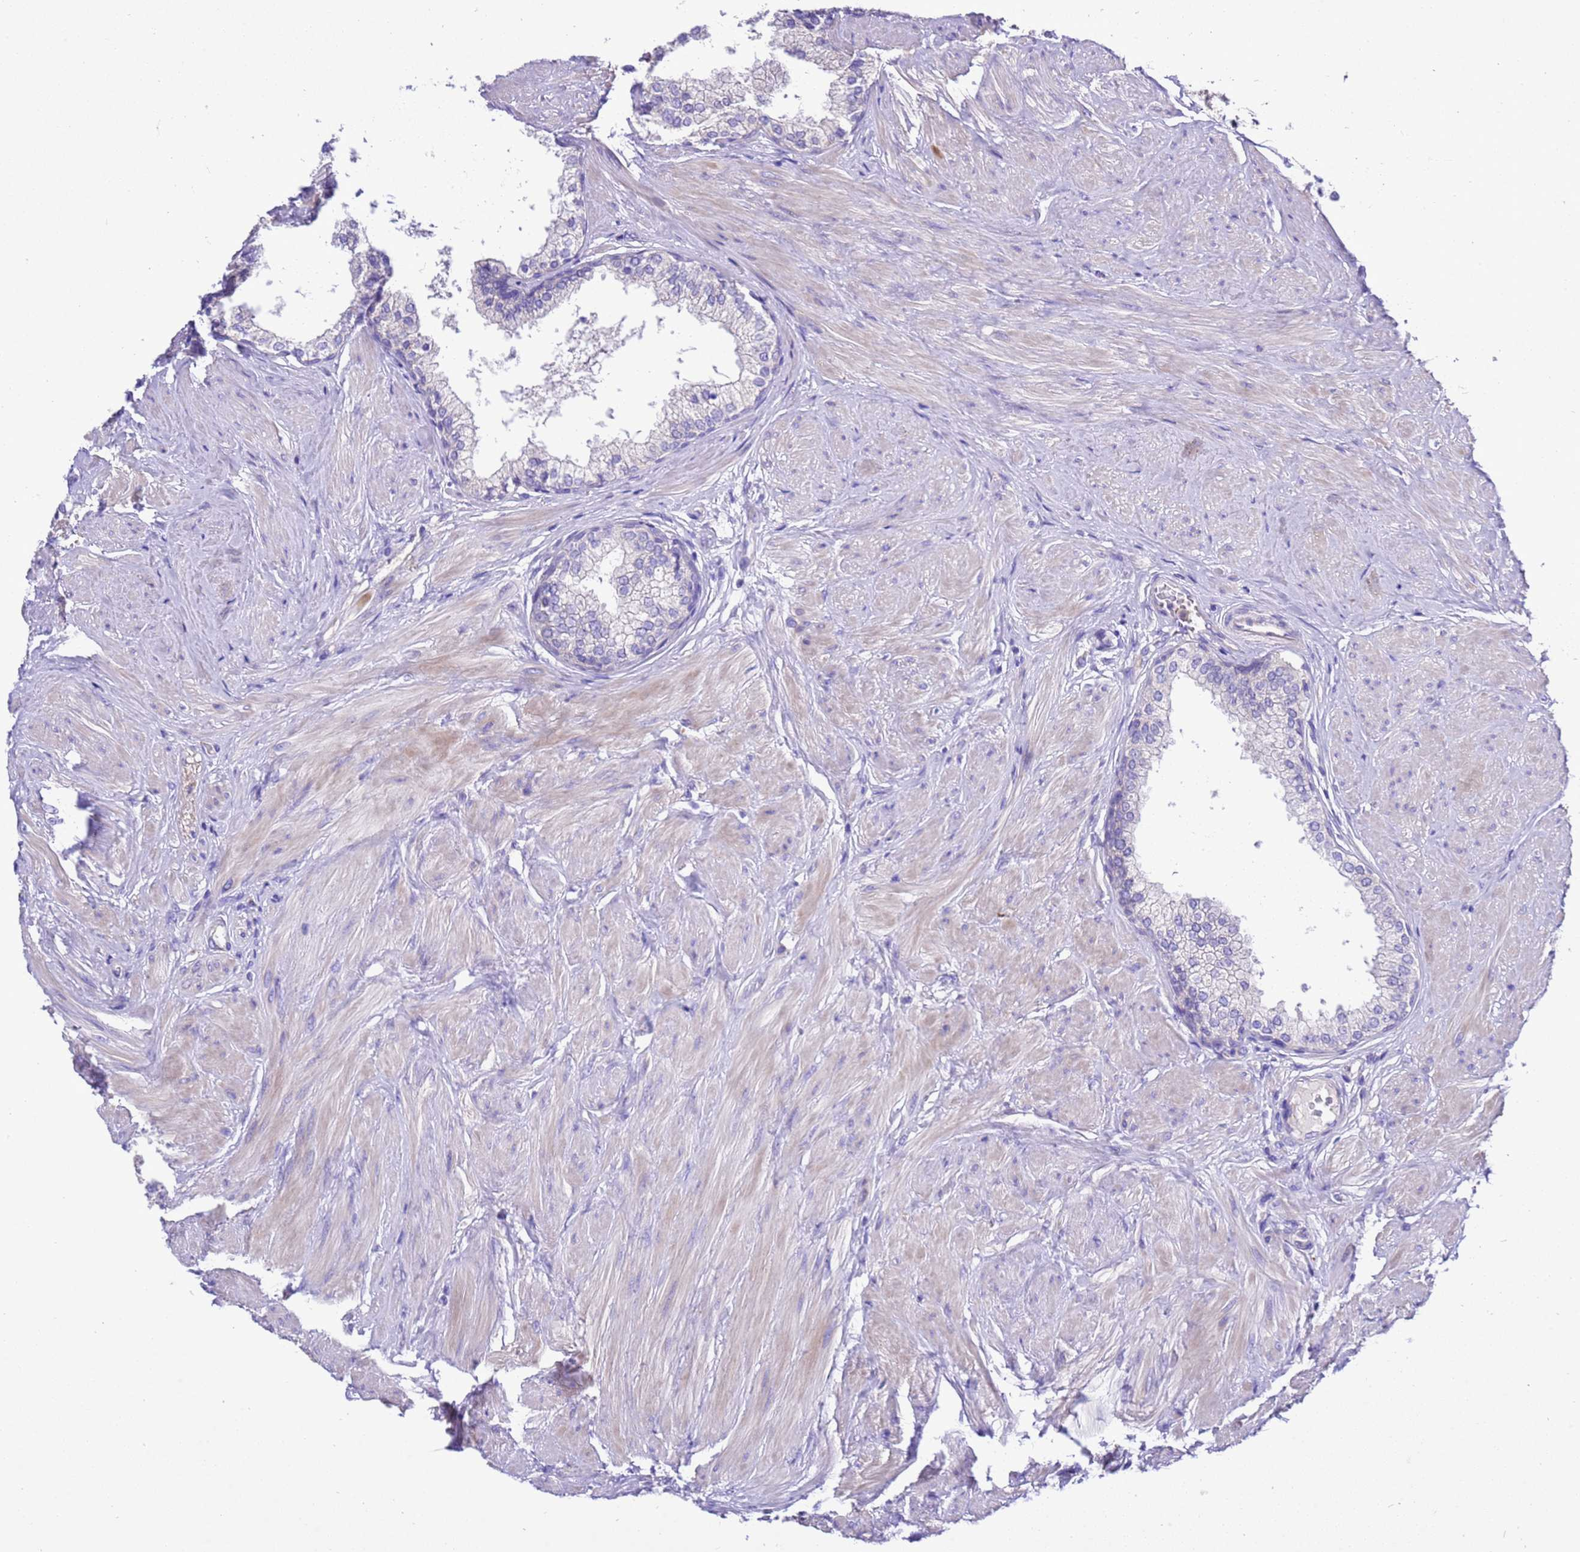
{"staining": {"intensity": "negative", "quantity": "none", "location": "none"}, "tissue": "prostate", "cell_type": "Glandular cells", "image_type": "normal", "snomed": [{"axis": "morphology", "description": "Normal tissue, NOS"}, {"axis": "topography", "description": "Prostate"}], "caption": "This is an immunohistochemistry (IHC) histopathology image of benign prostate. There is no expression in glandular cells.", "gene": "KICS2", "patient": {"sex": "male", "age": 48}}